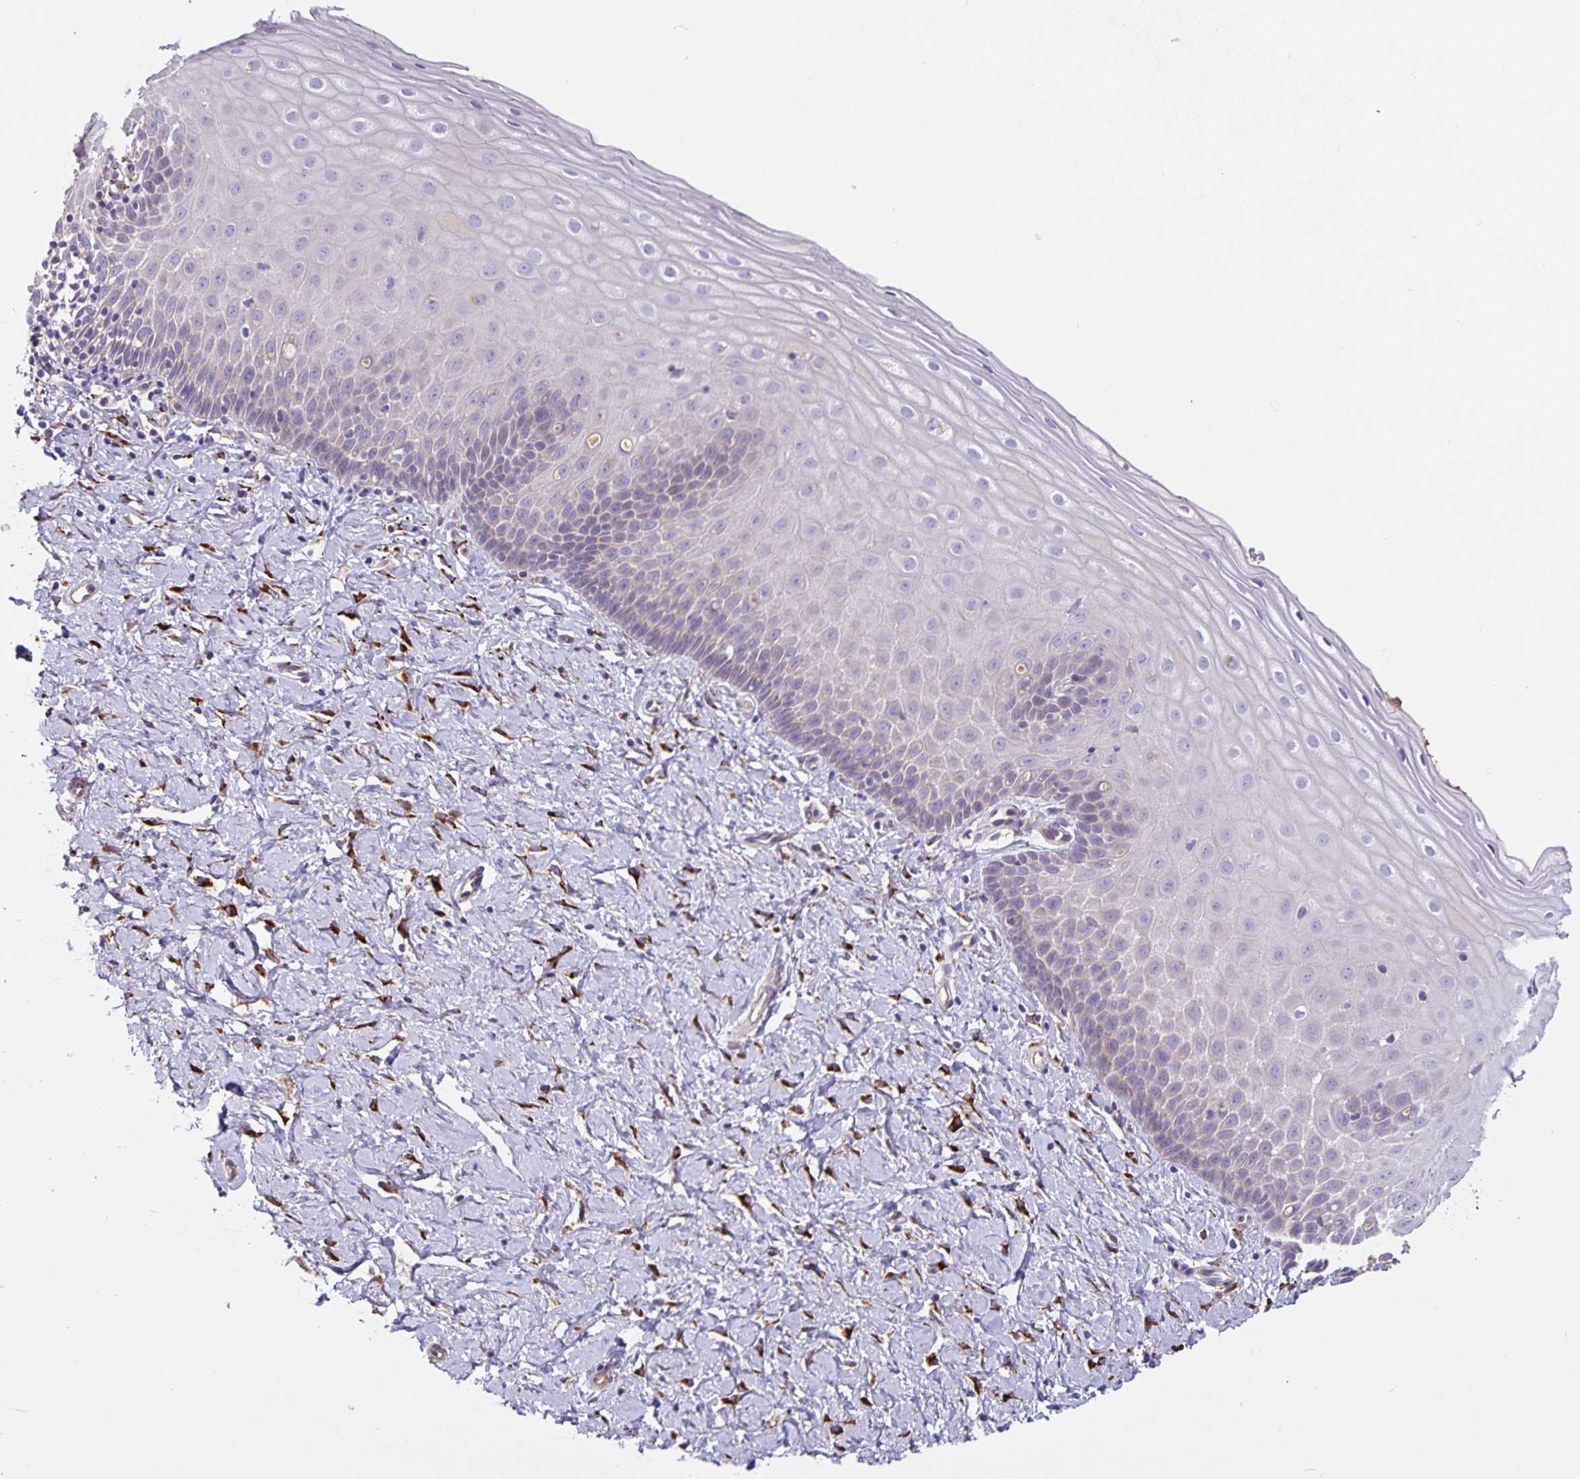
{"staining": {"intensity": "negative", "quantity": "none", "location": "none"}, "tissue": "cervix", "cell_type": "Glandular cells", "image_type": "normal", "snomed": [{"axis": "morphology", "description": "Normal tissue, NOS"}, {"axis": "topography", "description": "Cervix"}], "caption": "Immunohistochemical staining of normal human cervix shows no significant expression in glandular cells. The staining is performed using DAB (3,3'-diaminobenzidine) brown chromogen with nuclei counter-stained in using hematoxylin.", "gene": "EML6", "patient": {"sex": "female", "age": 37}}